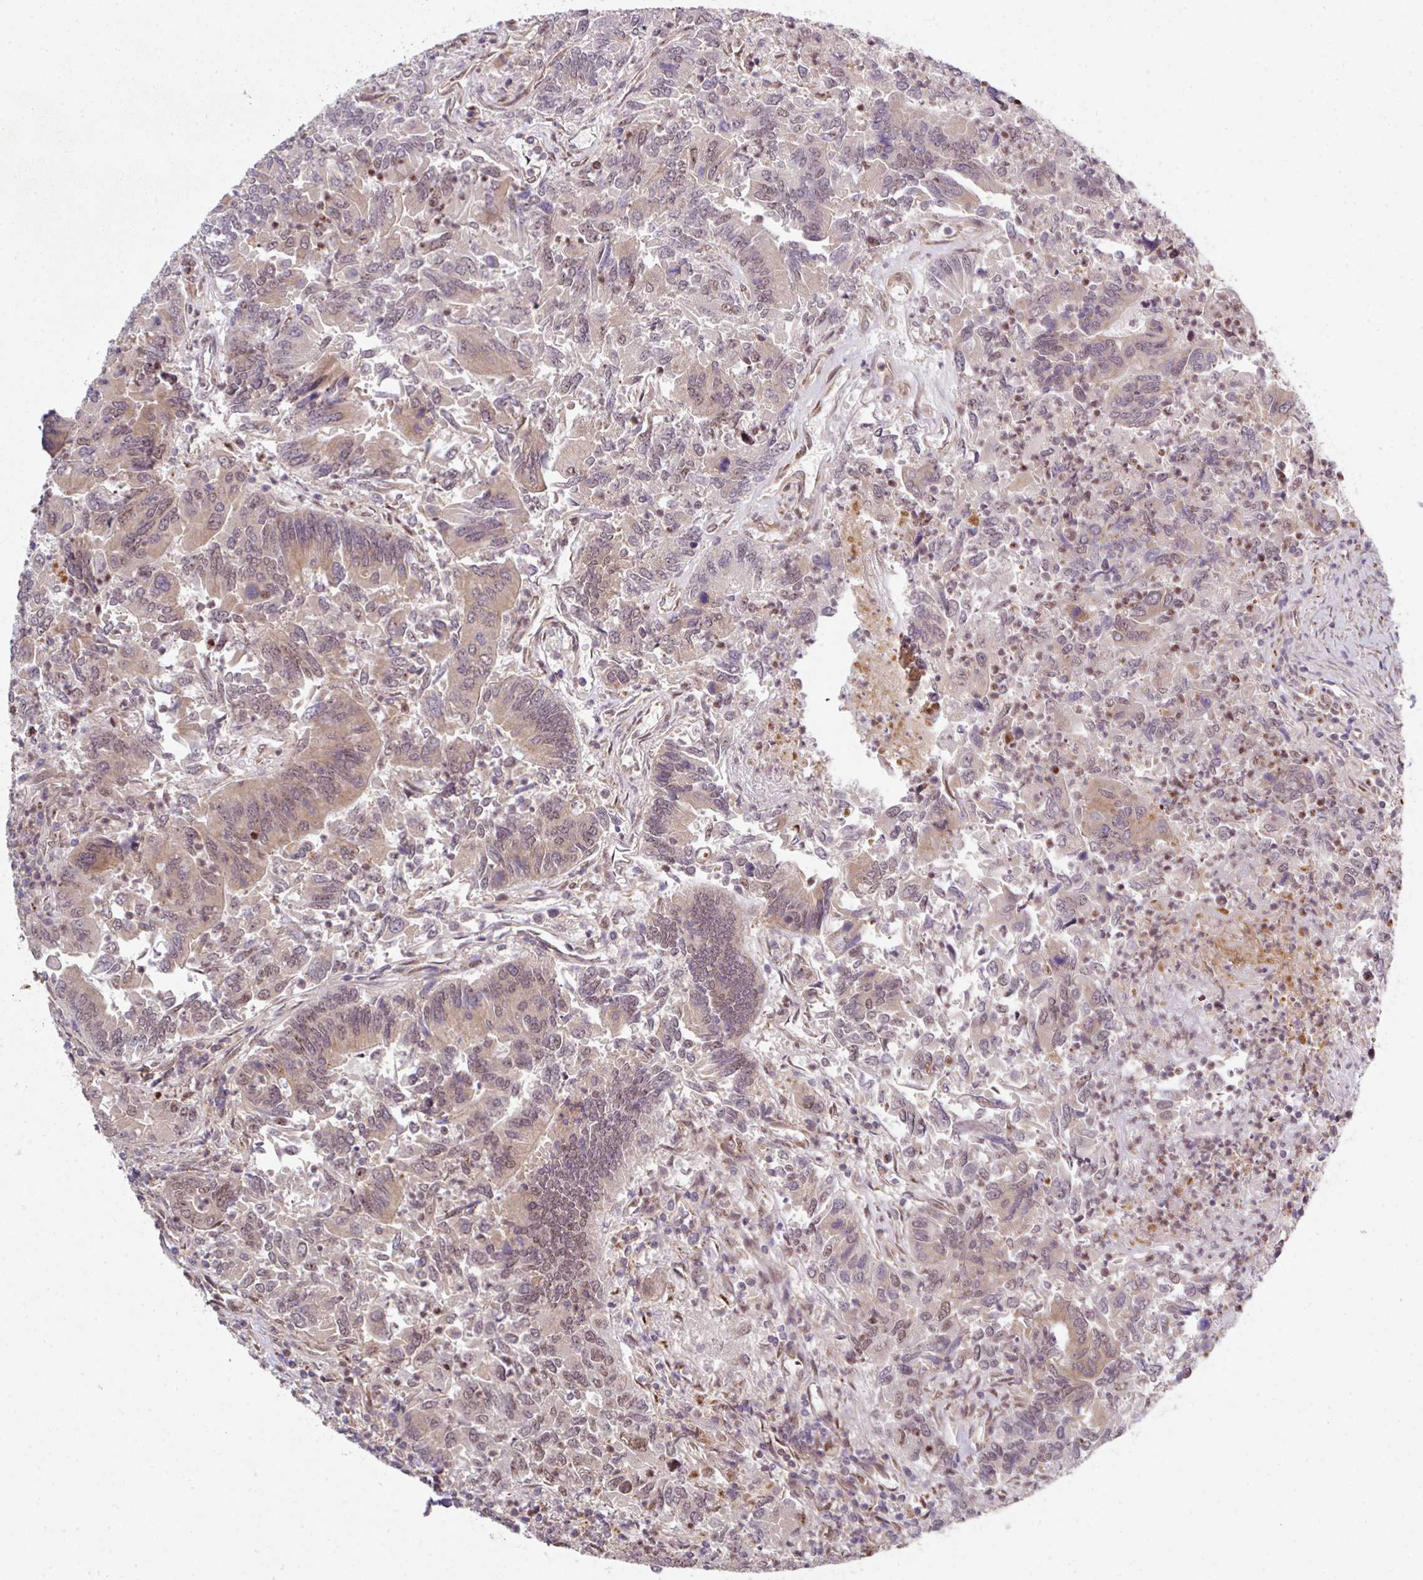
{"staining": {"intensity": "weak", "quantity": "25%-75%", "location": "cytoplasmic/membranous,nuclear"}, "tissue": "colorectal cancer", "cell_type": "Tumor cells", "image_type": "cancer", "snomed": [{"axis": "morphology", "description": "Adenocarcinoma, NOS"}, {"axis": "topography", "description": "Colon"}], "caption": "An image of colorectal cancer (adenocarcinoma) stained for a protein shows weak cytoplasmic/membranous and nuclear brown staining in tumor cells. The protein is stained brown, and the nuclei are stained in blue (DAB IHC with brightfield microscopy, high magnification).", "gene": "CAMLG", "patient": {"sex": "female", "age": 67}}